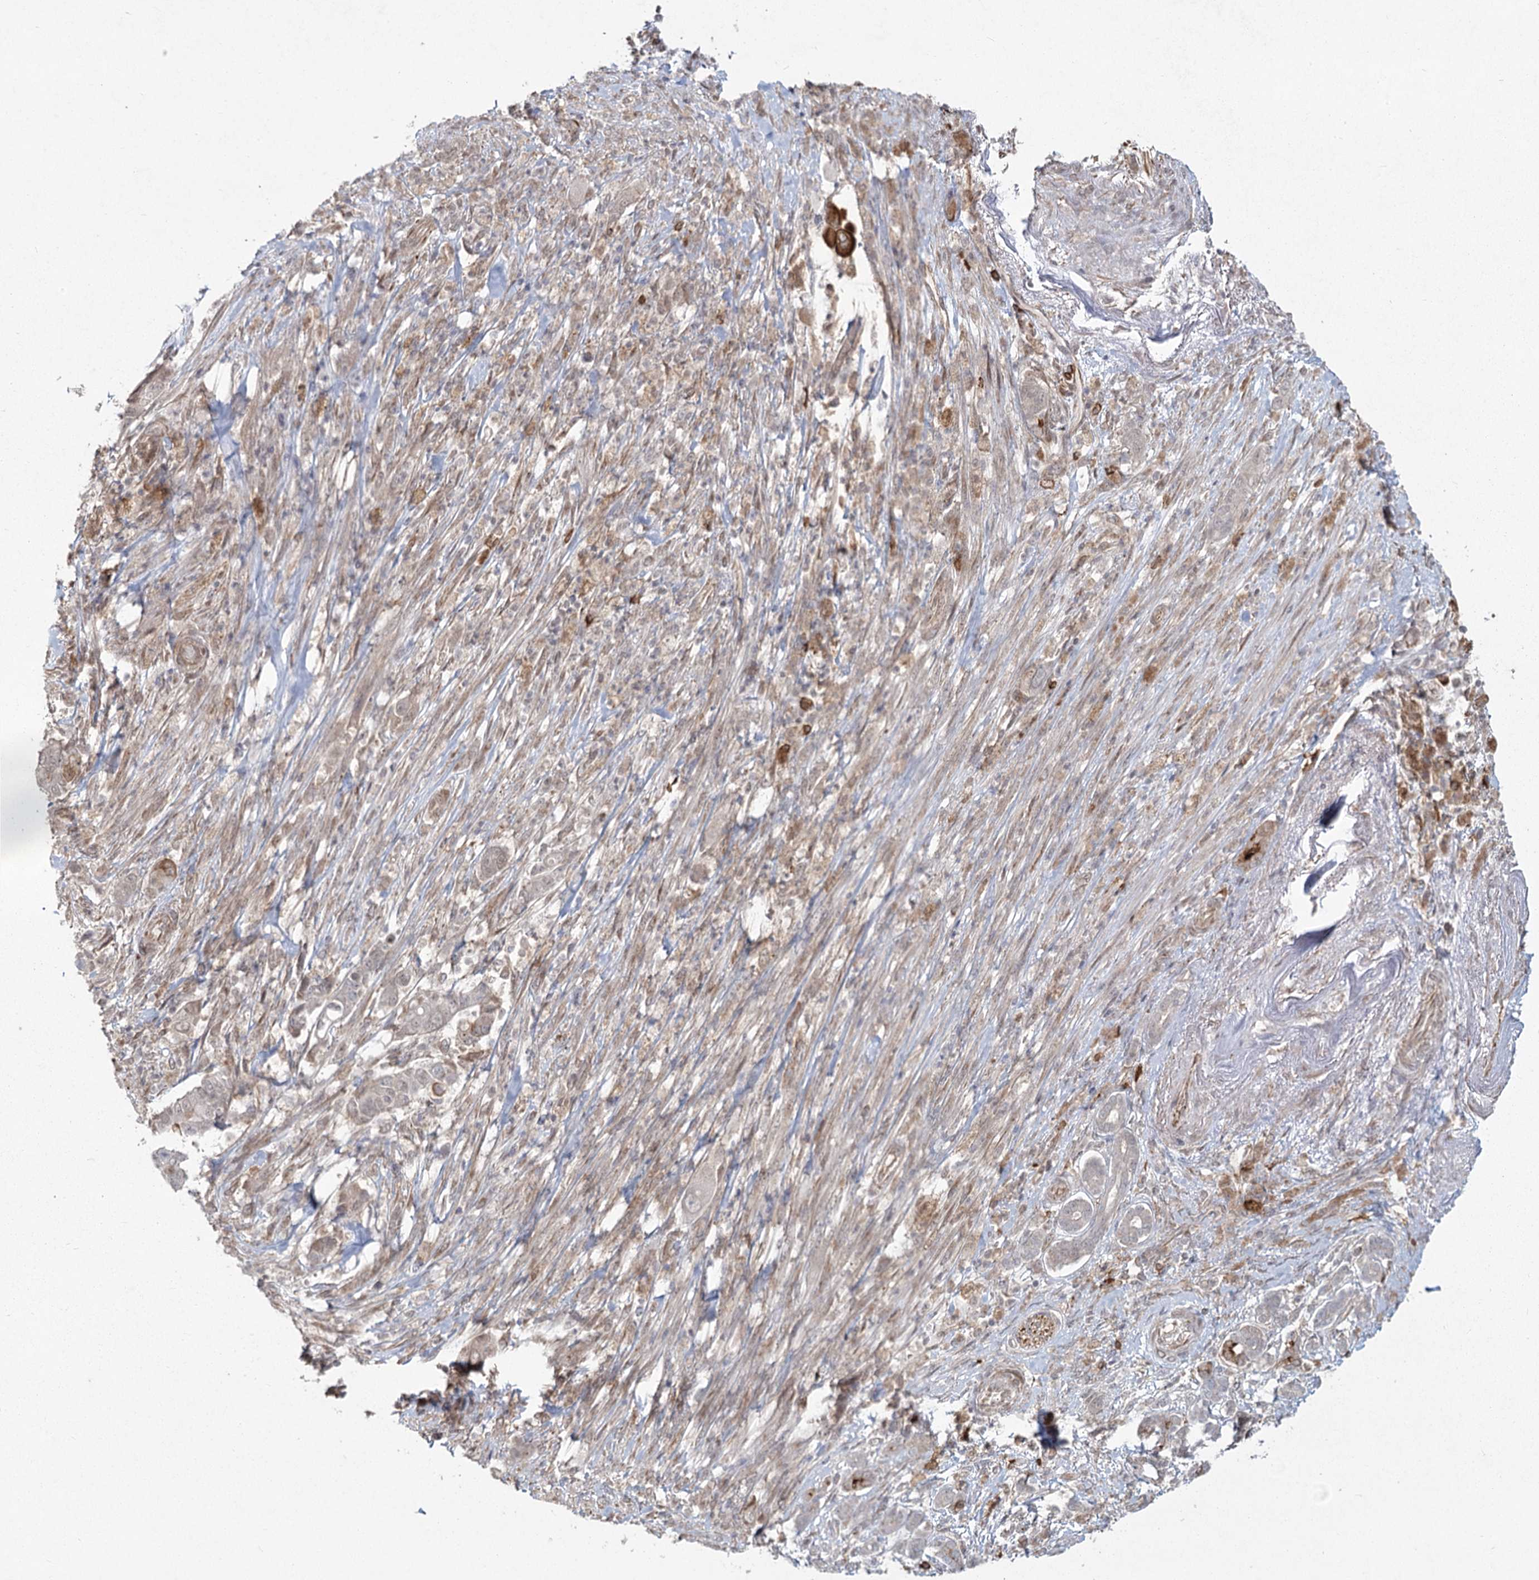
{"staining": {"intensity": "weak", "quantity": "<25%", "location": "cytoplasmic/membranous"}, "tissue": "pancreatic cancer", "cell_type": "Tumor cells", "image_type": "cancer", "snomed": [{"axis": "morphology", "description": "Adenocarcinoma, NOS"}, {"axis": "topography", "description": "Pancreas"}], "caption": "DAB (3,3'-diaminobenzidine) immunohistochemical staining of pancreatic adenocarcinoma shows no significant expression in tumor cells.", "gene": "AP2M1", "patient": {"sex": "male", "age": 68}}